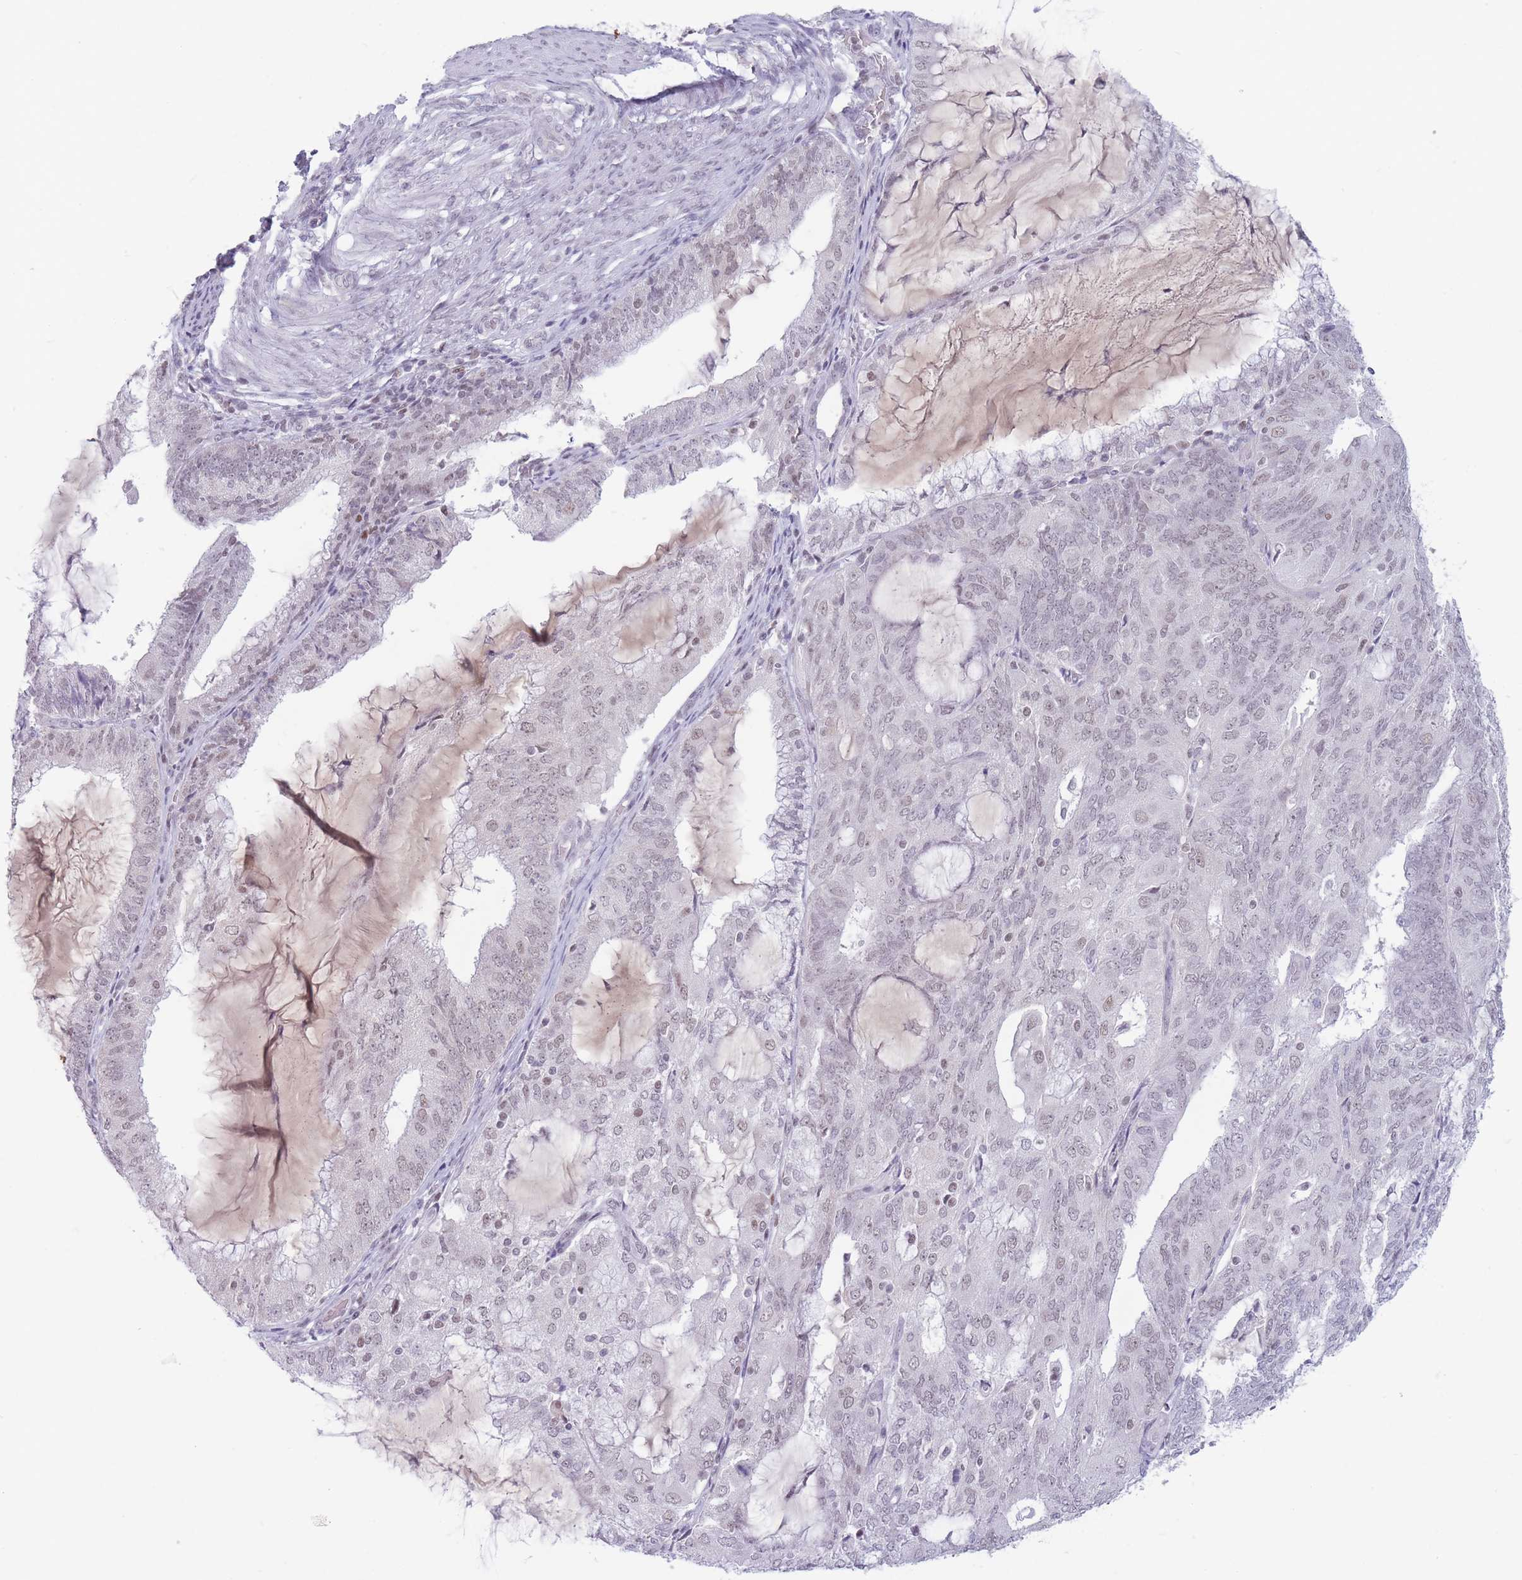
{"staining": {"intensity": "weak", "quantity": "<25%", "location": "nuclear"}, "tissue": "endometrial cancer", "cell_type": "Tumor cells", "image_type": "cancer", "snomed": [{"axis": "morphology", "description": "Adenocarcinoma, NOS"}, {"axis": "topography", "description": "Endometrium"}], "caption": "Tumor cells show no significant positivity in endometrial cancer.", "gene": "ARID3B", "patient": {"sex": "female", "age": 81}}